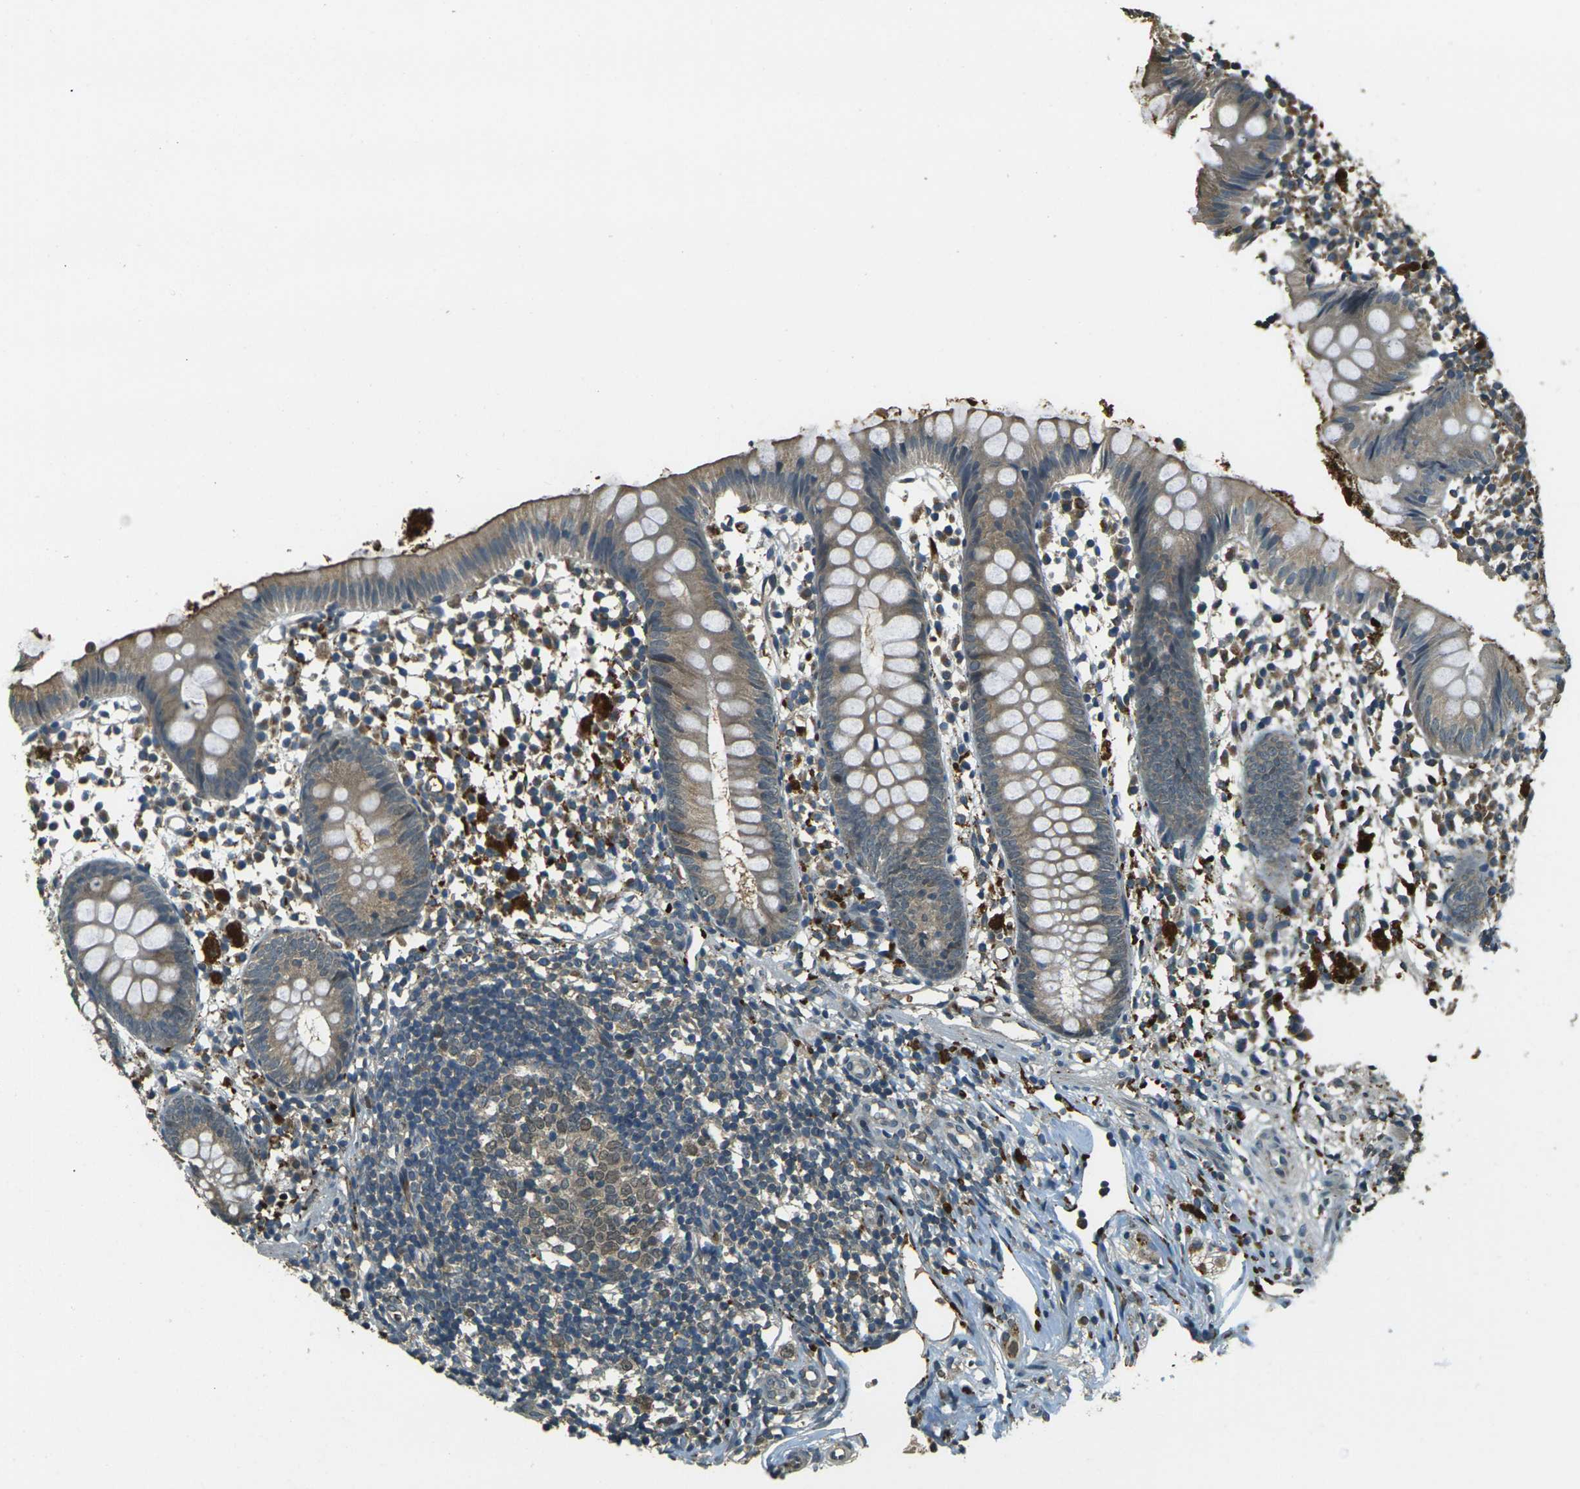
{"staining": {"intensity": "moderate", "quantity": ">75%", "location": "cytoplasmic/membranous"}, "tissue": "appendix", "cell_type": "Glandular cells", "image_type": "normal", "snomed": [{"axis": "morphology", "description": "Normal tissue, NOS"}, {"axis": "topography", "description": "Appendix"}], "caption": "About >75% of glandular cells in benign appendix exhibit moderate cytoplasmic/membranous protein positivity as visualized by brown immunohistochemical staining.", "gene": "TOR1A", "patient": {"sex": "female", "age": 20}}